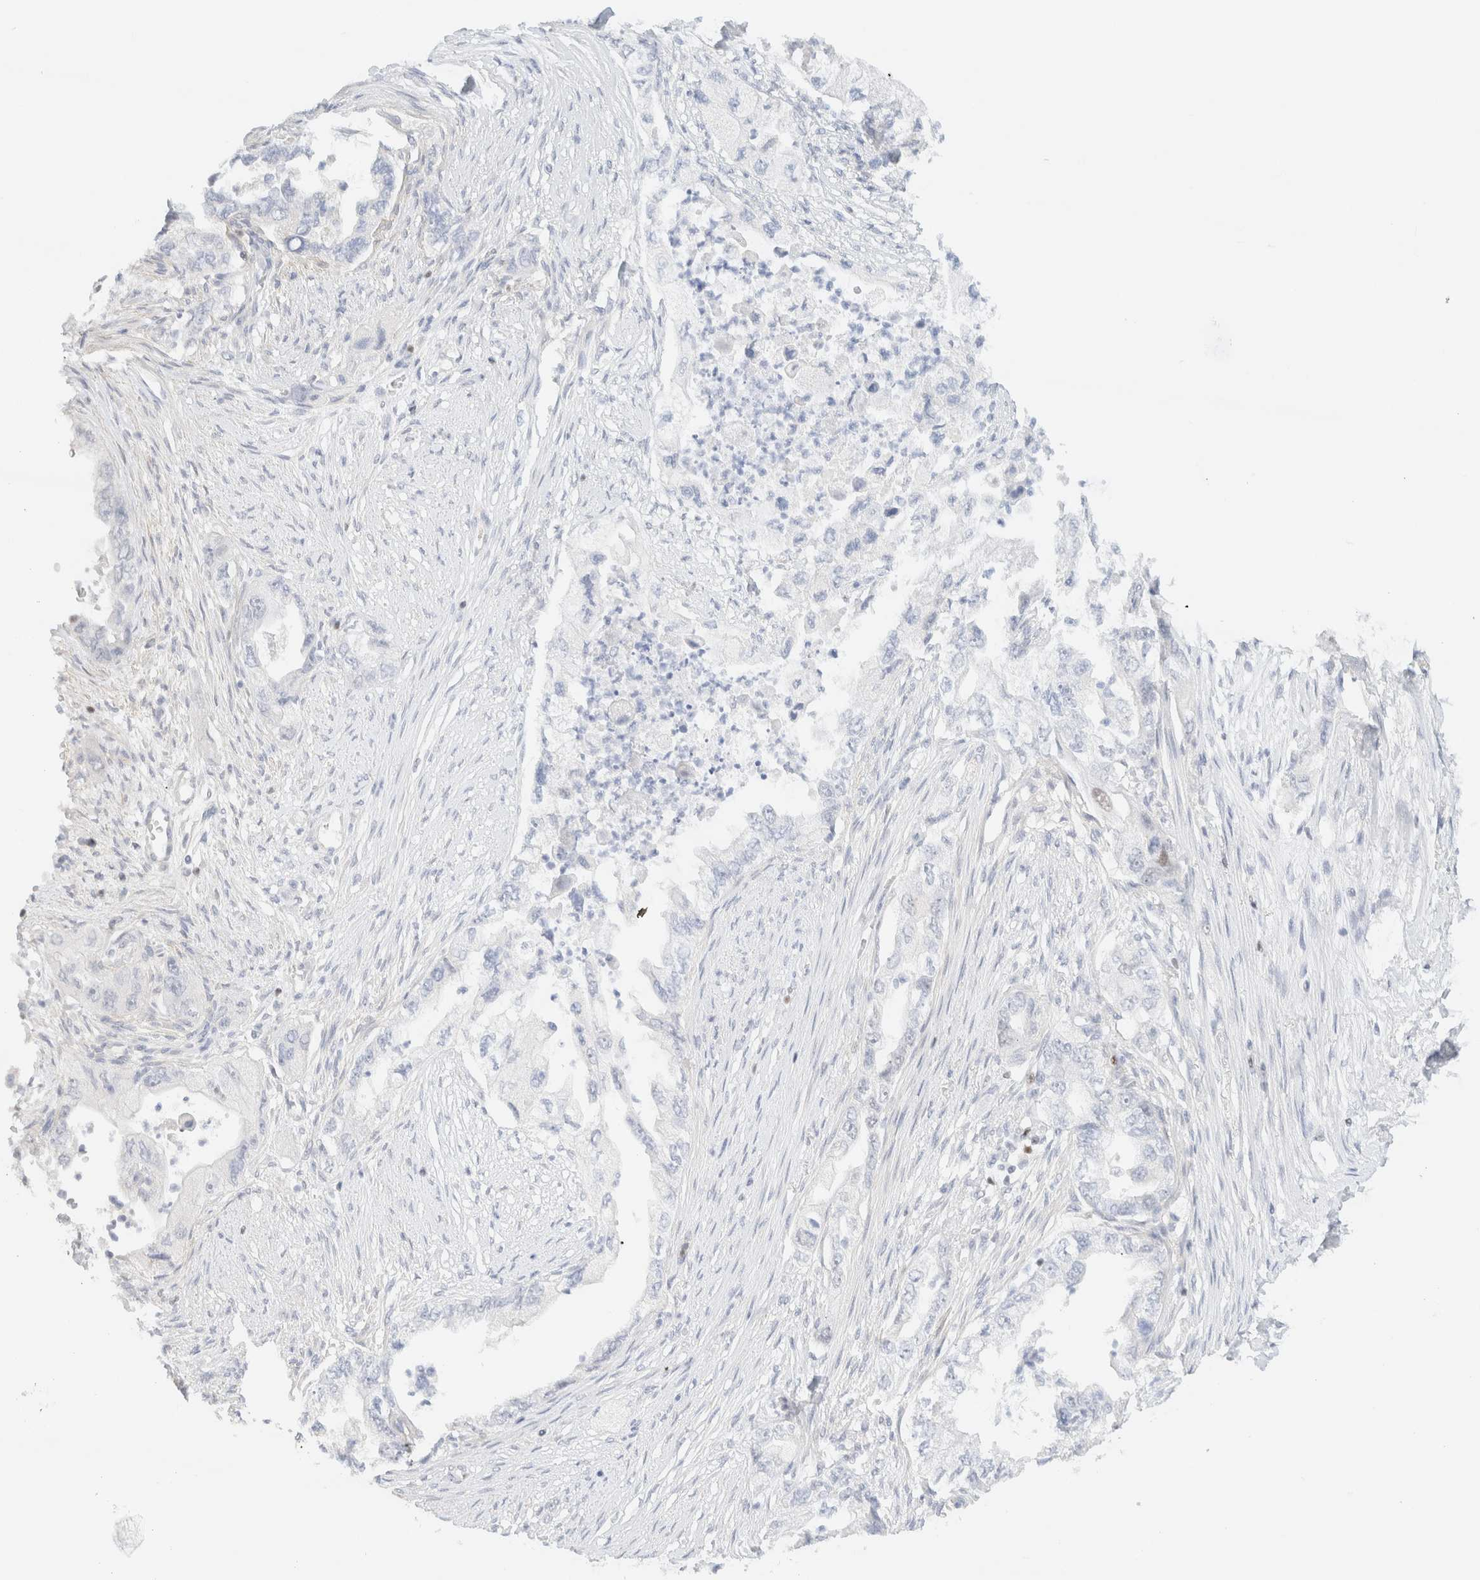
{"staining": {"intensity": "negative", "quantity": "none", "location": "none"}, "tissue": "pancreatic cancer", "cell_type": "Tumor cells", "image_type": "cancer", "snomed": [{"axis": "morphology", "description": "Adenocarcinoma, NOS"}, {"axis": "topography", "description": "Pancreas"}], "caption": "Tumor cells show no significant protein positivity in pancreatic adenocarcinoma.", "gene": "IKZF3", "patient": {"sex": "female", "age": 73}}